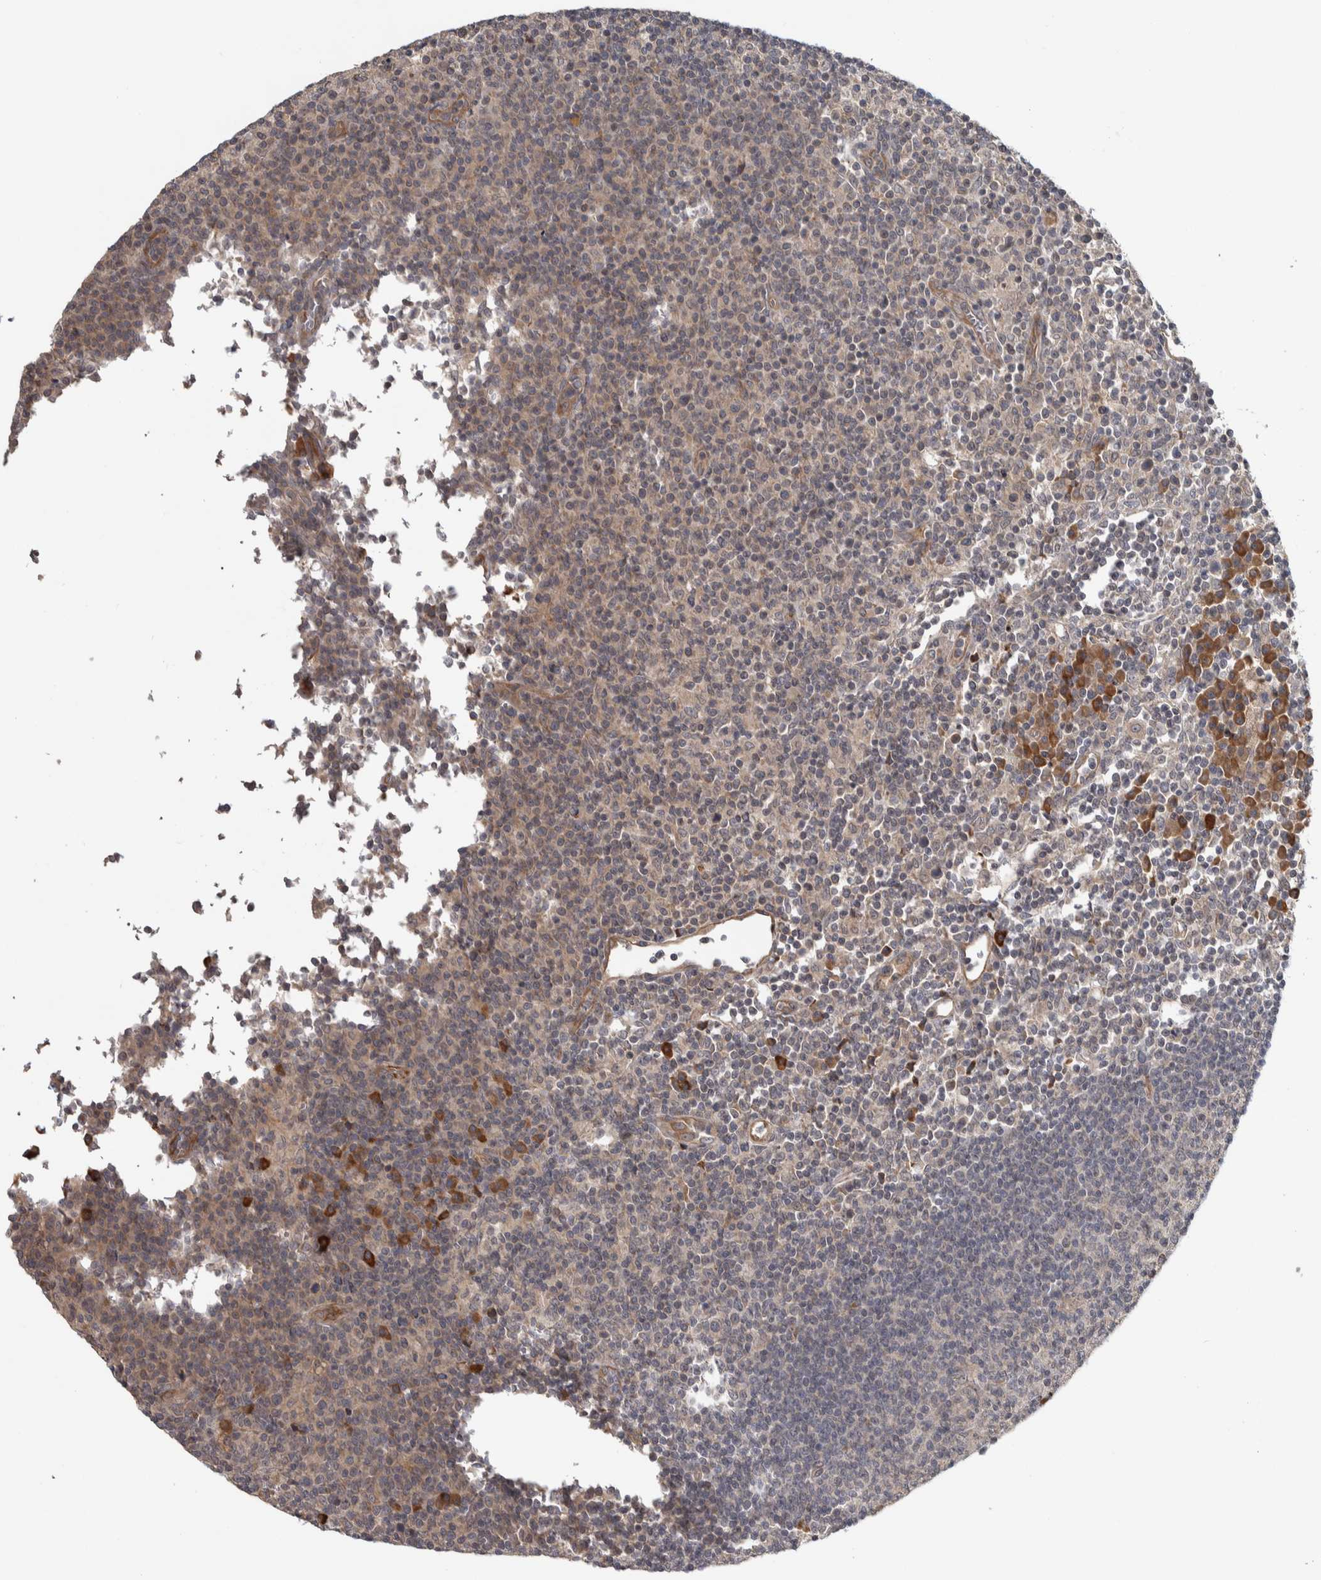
{"staining": {"intensity": "moderate", "quantity": "<25%", "location": "cytoplasmic/membranous"}, "tissue": "lymph node", "cell_type": "Germinal center cells", "image_type": "normal", "snomed": [{"axis": "morphology", "description": "Normal tissue, NOS"}, {"axis": "morphology", "description": "Inflammation, NOS"}, {"axis": "topography", "description": "Lymph node"}], "caption": "Immunohistochemistry (IHC) of normal human lymph node reveals low levels of moderate cytoplasmic/membranous staining in about <25% of germinal center cells. The protein is stained brown, and the nuclei are stained in blue (DAB IHC with brightfield microscopy, high magnification).", "gene": "TBC1D31", "patient": {"sex": "male", "age": 55}}